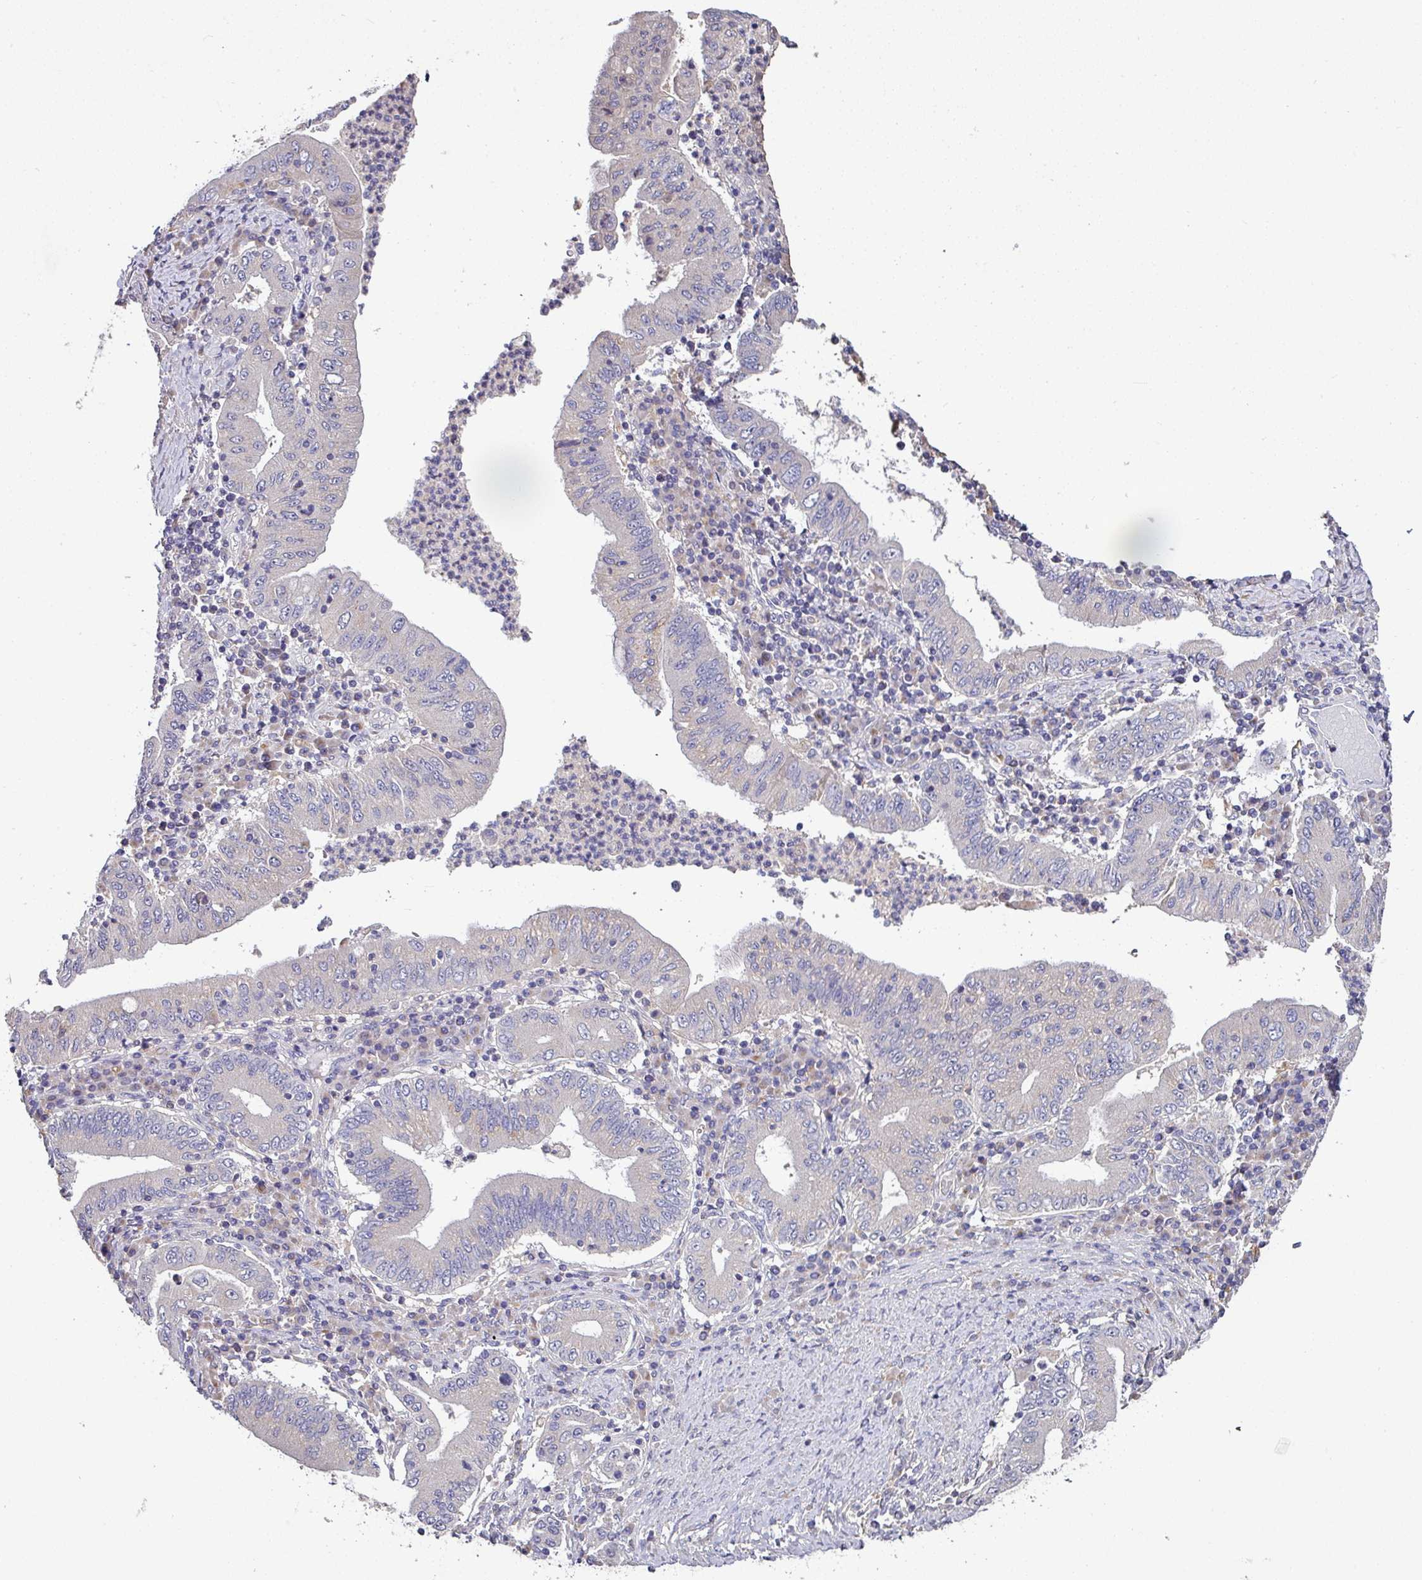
{"staining": {"intensity": "negative", "quantity": "none", "location": "none"}, "tissue": "stomach cancer", "cell_type": "Tumor cells", "image_type": "cancer", "snomed": [{"axis": "morphology", "description": "Normal tissue, NOS"}, {"axis": "morphology", "description": "Adenocarcinoma, NOS"}, {"axis": "topography", "description": "Esophagus"}, {"axis": "topography", "description": "Stomach, upper"}, {"axis": "topography", "description": "Peripheral nerve tissue"}], "caption": "A high-resolution histopathology image shows immunohistochemistry staining of stomach cancer, which demonstrates no significant positivity in tumor cells.", "gene": "AEBP2", "patient": {"sex": "male", "age": 62}}